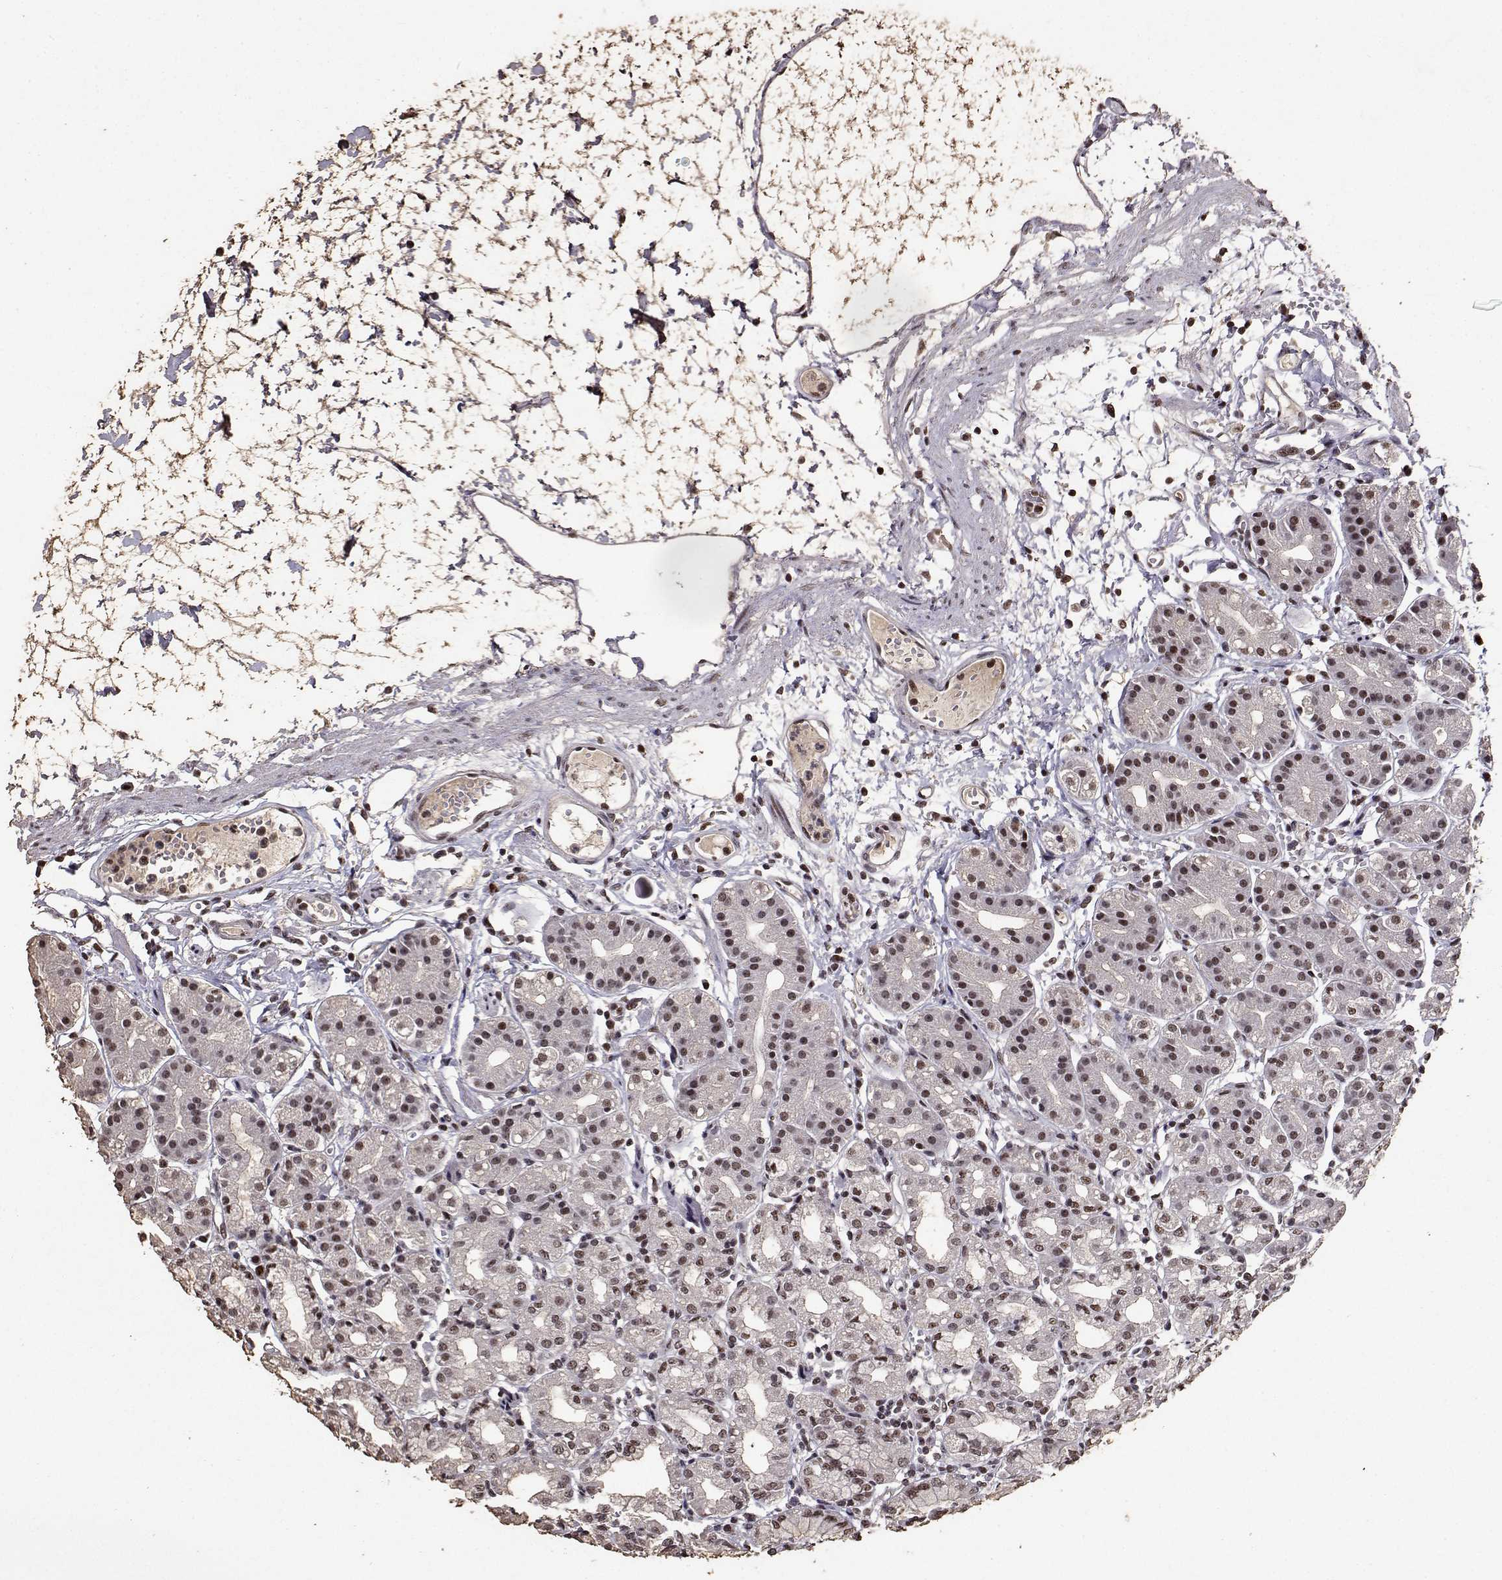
{"staining": {"intensity": "strong", "quantity": ">75%", "location": "nuclear"}, "tissue": "stomach", "cell_type": "Glandular cells", "image_type": "normal", "snomed": [{"axis": "morphology", "description": "Normal tissue, NOS"}, {"axis": "topography", "description": "Skeletal muscle"}, {"axis": "topography", "description": "Stomach"}], "caption": "Immunohistochemistry (IHC) photomicrograph of unremarkable stomach: human stomach stained using immunohistochemistry displays high levels of strong protein expression localized specifically in the nuclear of glandular cells, appearing as a nuclear brown color.", "gene": "TOE1", "patient": {"sex": "female", "age": 57}}